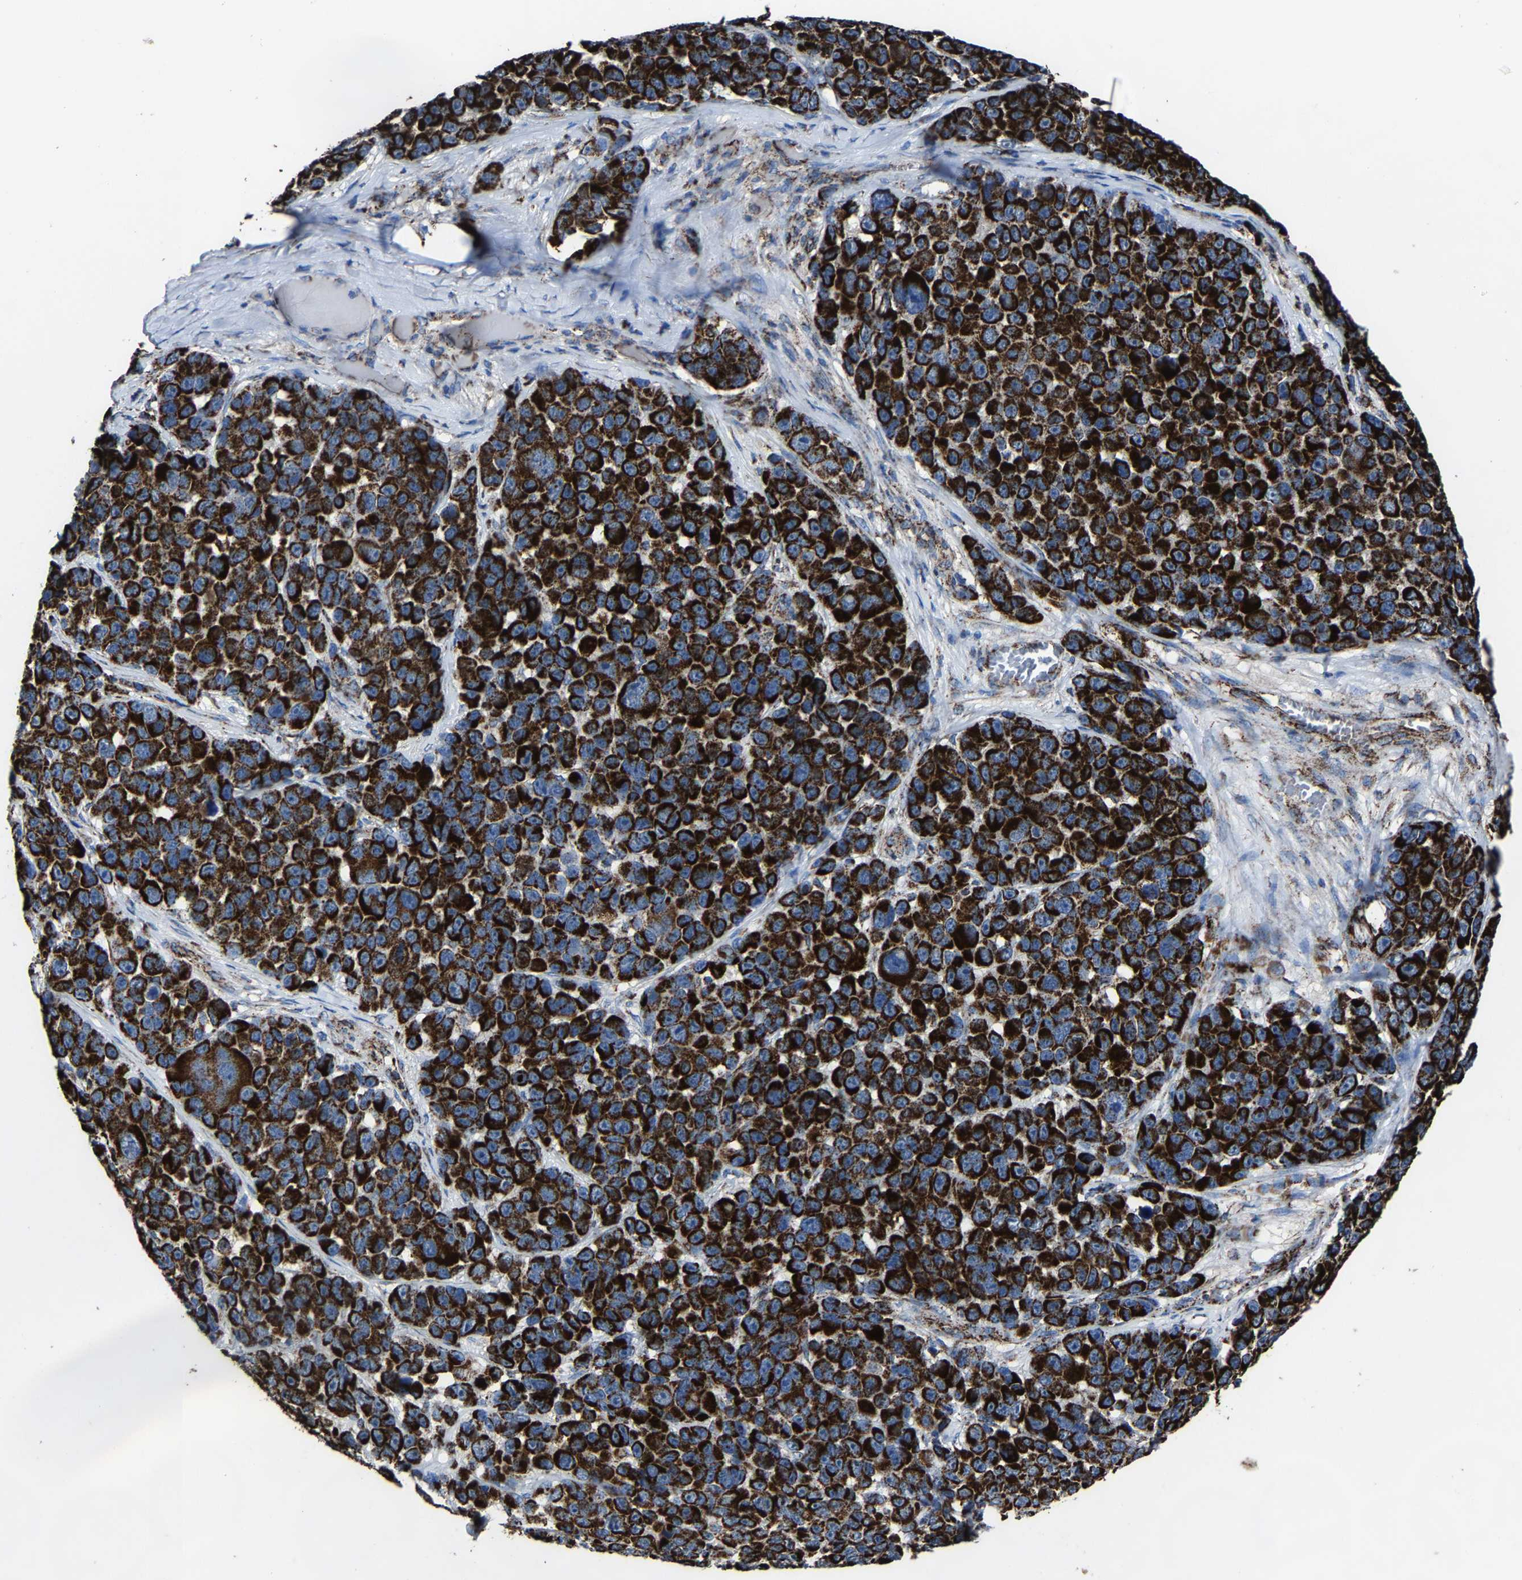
{"staining": {"intensity": "strong", "quantity": ">75%", "location": "cytoplasmic/membranous"}, "tissue": "melanoma", "cell_type": "Tumor cells", "image_type": "cancer", "snomed": [{"axis": "morphology", "description": "Malignant melanoma, NOS"}, {"axis": "topography", "description": "Skin"}], "caption": "Malignant melanoma was stained to show a protein in brown. There is high levels of strong cytoplasmic/membranous staining in approximately >75% of tumor cells.", "gene": "NDUFV3", "patient": {"sex": "male", "age": 53}}